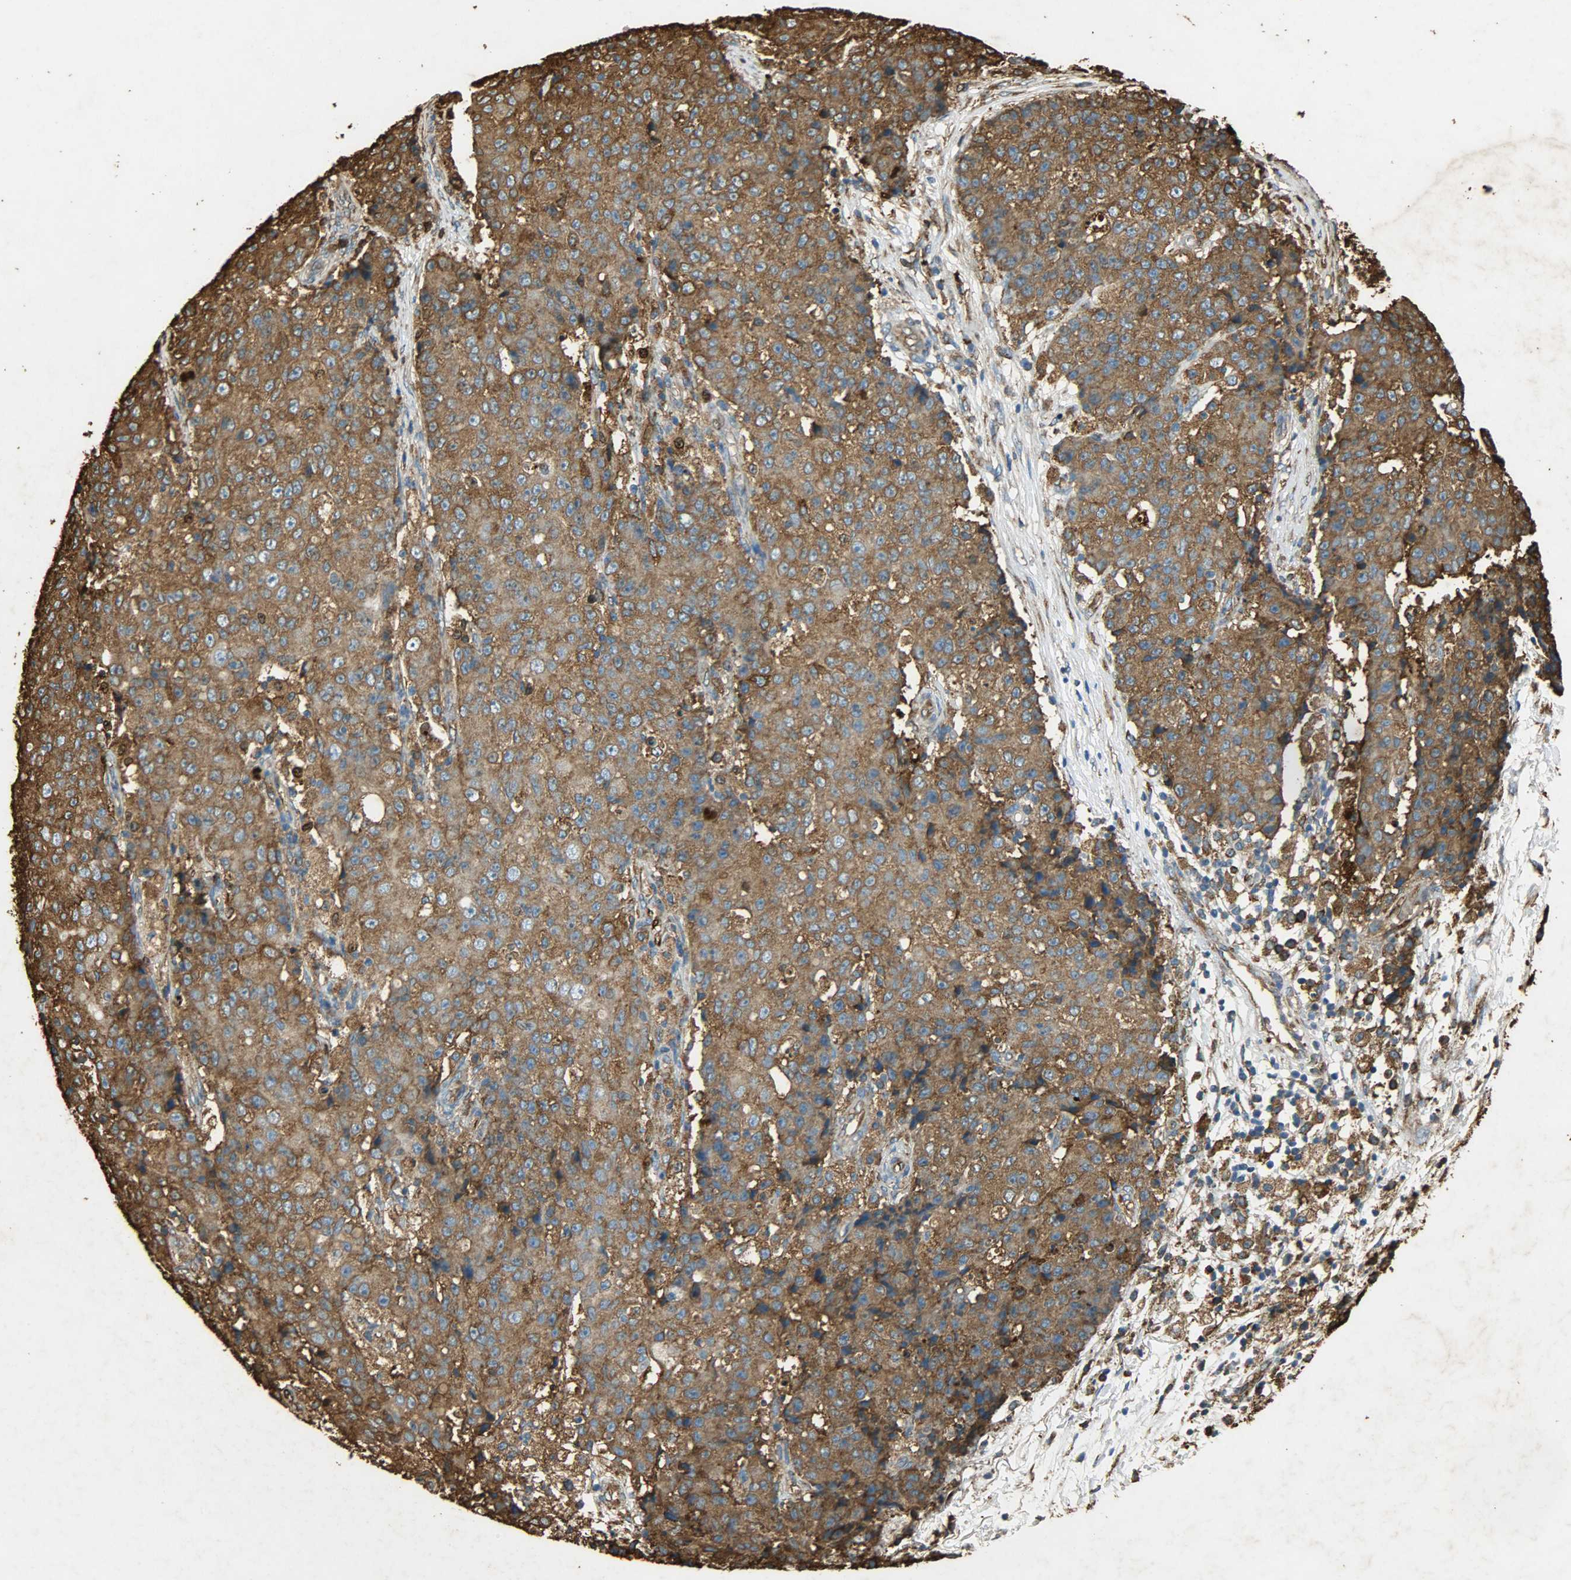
{"staining": {"intensity": "strong", "quantity": ">75%", "location": "cytoplasmic/membranous"}, "tissue": "ovarian cancer", "cell_type": "Tumor cells", "image_type": "cancer", "snomed": [{"axis": "morphology", "description": "Carcinoma, endometroid"}, {"axis": "topography", "description": "Ovary"}], "caption": "Ovarian endometroid carcinoma stained with a brown dye shows strong cytoplasmic/membranous positive positivity in about >75% of tumor cells.", "gene": "HSP90B1", "patient": {"sex": "female", "age": 42}}